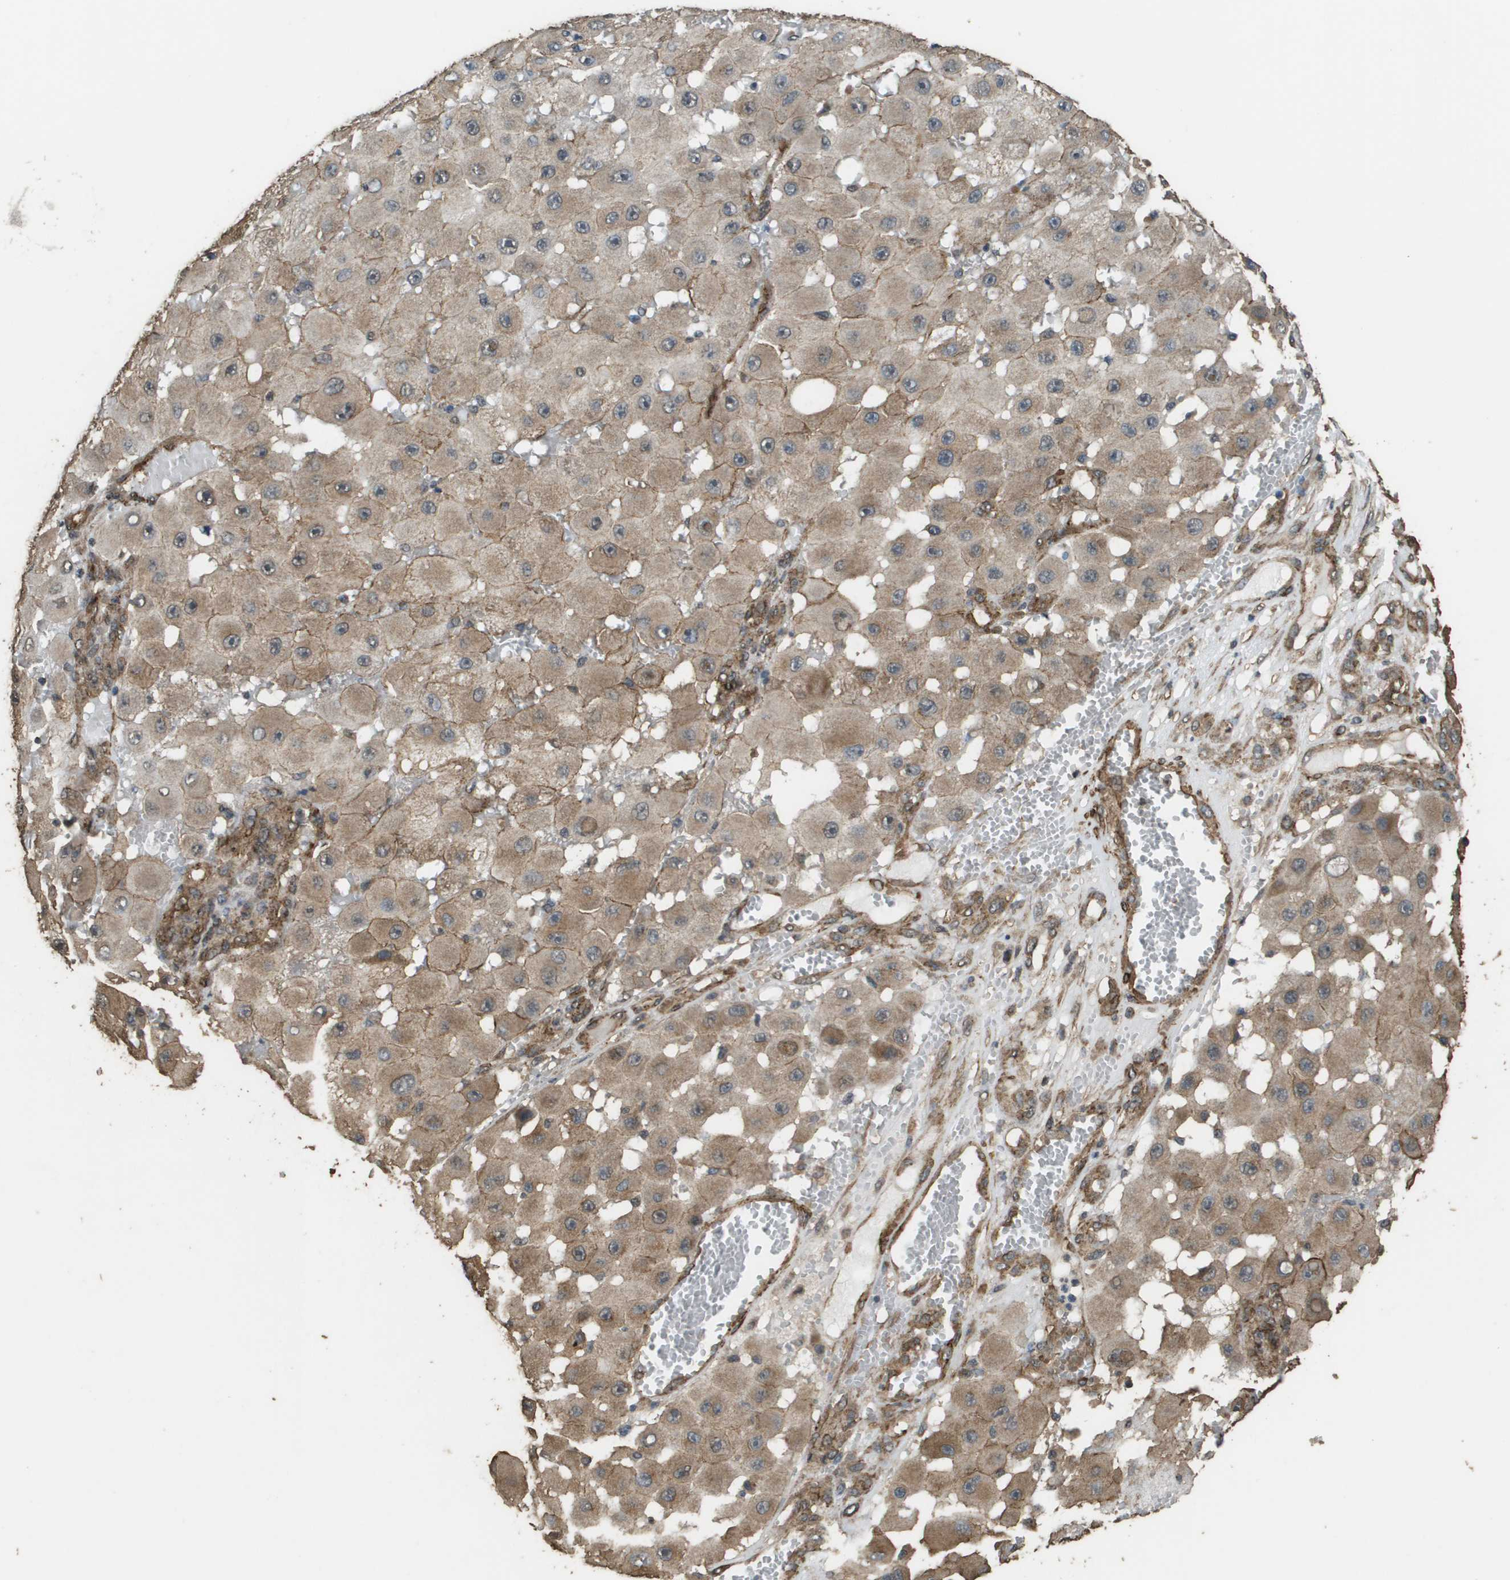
{"staining": {"intensity": "moderate", "quantity": ">75%", "location": "cytoplasmic/membranous"}, "tissue": "melanoma", "cell_type": "Tumor cells", "image_type": "cancer", "snomed": [{"axis": "morphology", "description": "Malignant melanoma, NOS"}, {"axis": "topography", "description": "Skin"}], "caption": "This micrograph displays immunohistochemistry staining of malignant melanoma, with medium moderate cytoplasmic/membranous staining in about >75% of tumor cells.", "gene": "AAMP", "patient": {"sex": "female", "age": 81}}